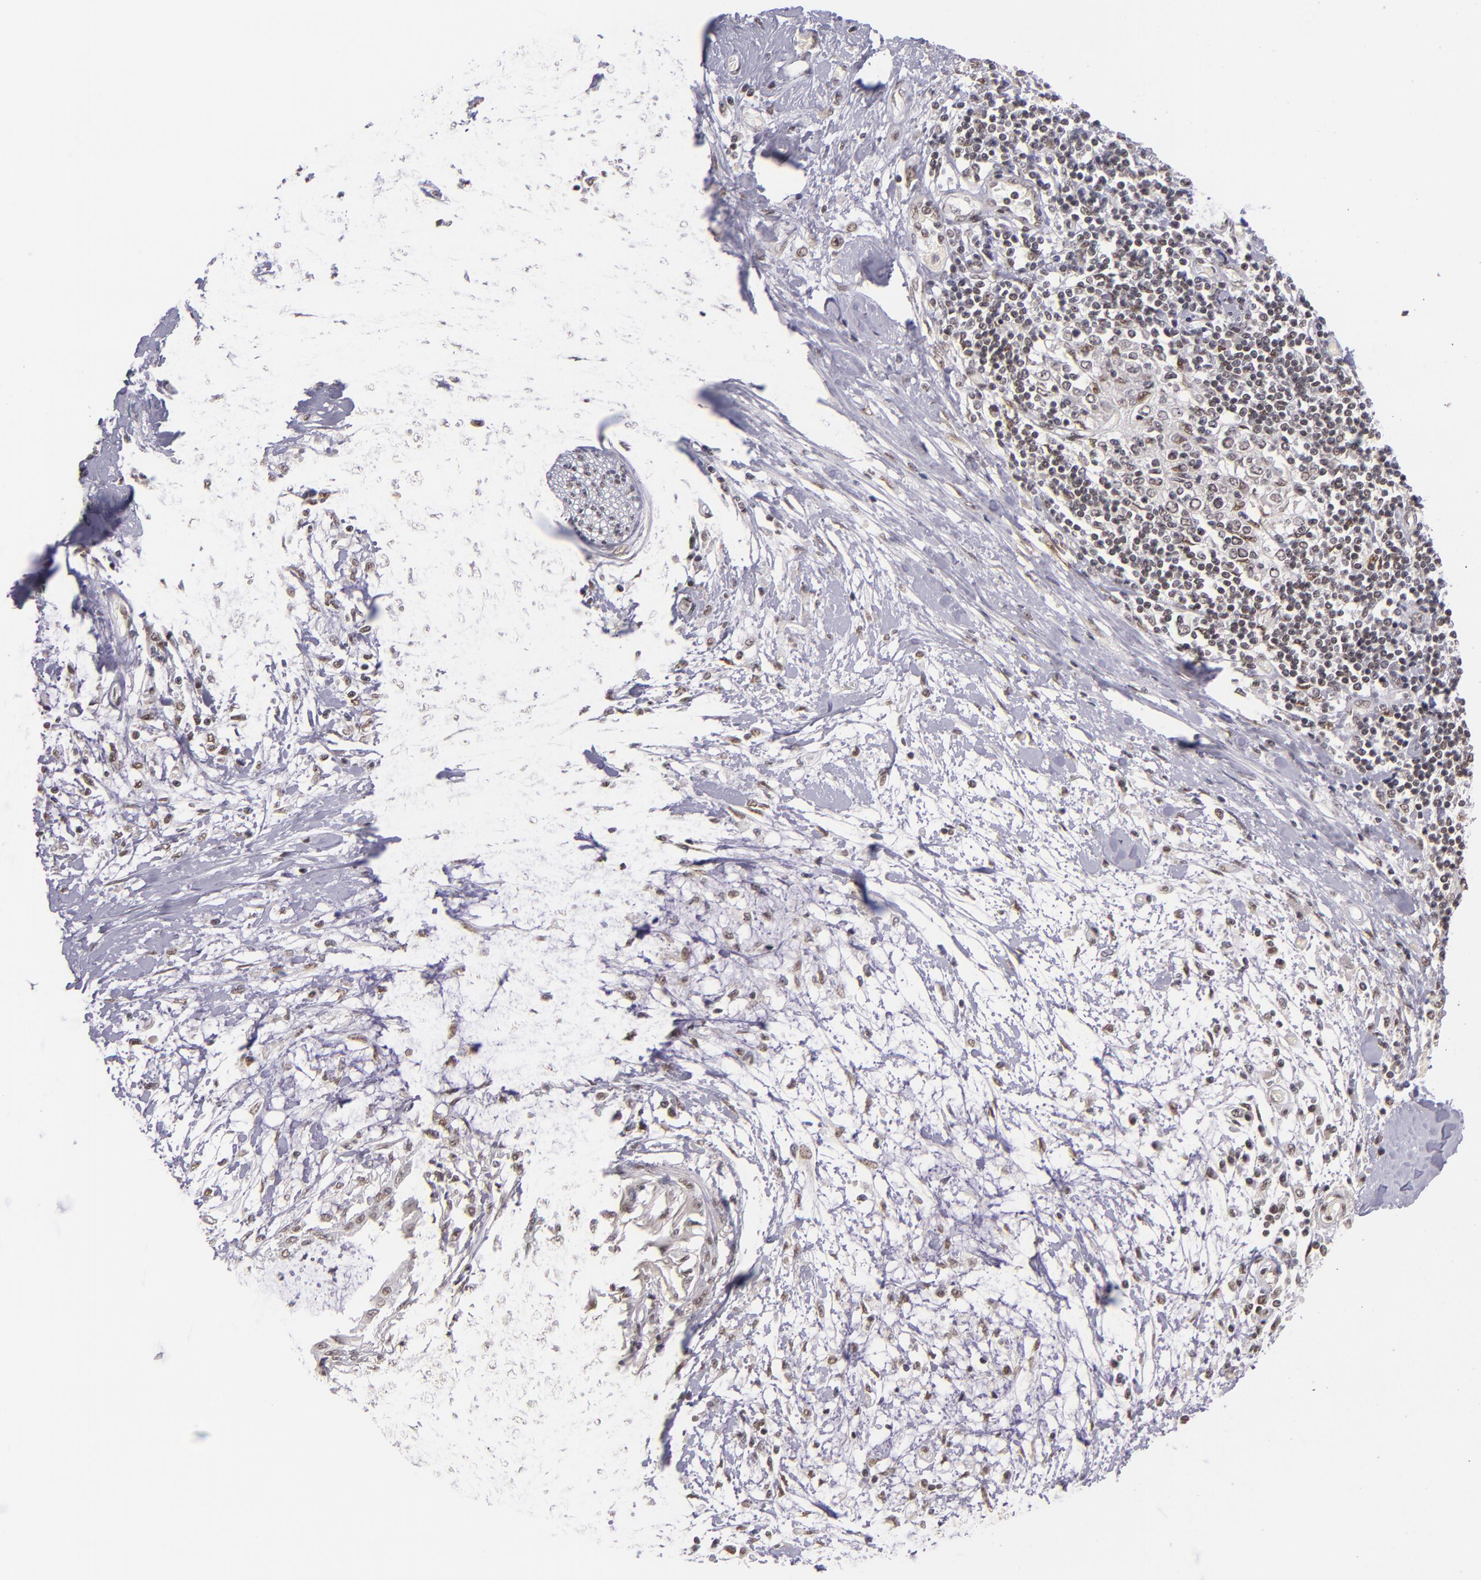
{"staining": {"intensity": "weak", "quantity": ">75%", "location": "nuclear"}, "tissue": "pancreatic cancer", "cell_type": "Tumor cells", "image_type": "cancer", "snomed": [{"axis": "morphology", "description": "Adenocarcinoma, NOS"}, {"axis": "topography", "description": "Pancreas"}], "caption": "Approximately >75% of tumor cells in adenocarcinoma (pancreatic) reveal weak nuclear protein positivity as visualized by brown immunohistochemical staining.", "gene": "ZNF148", "patient": {"sex": "female", "age": 64}}